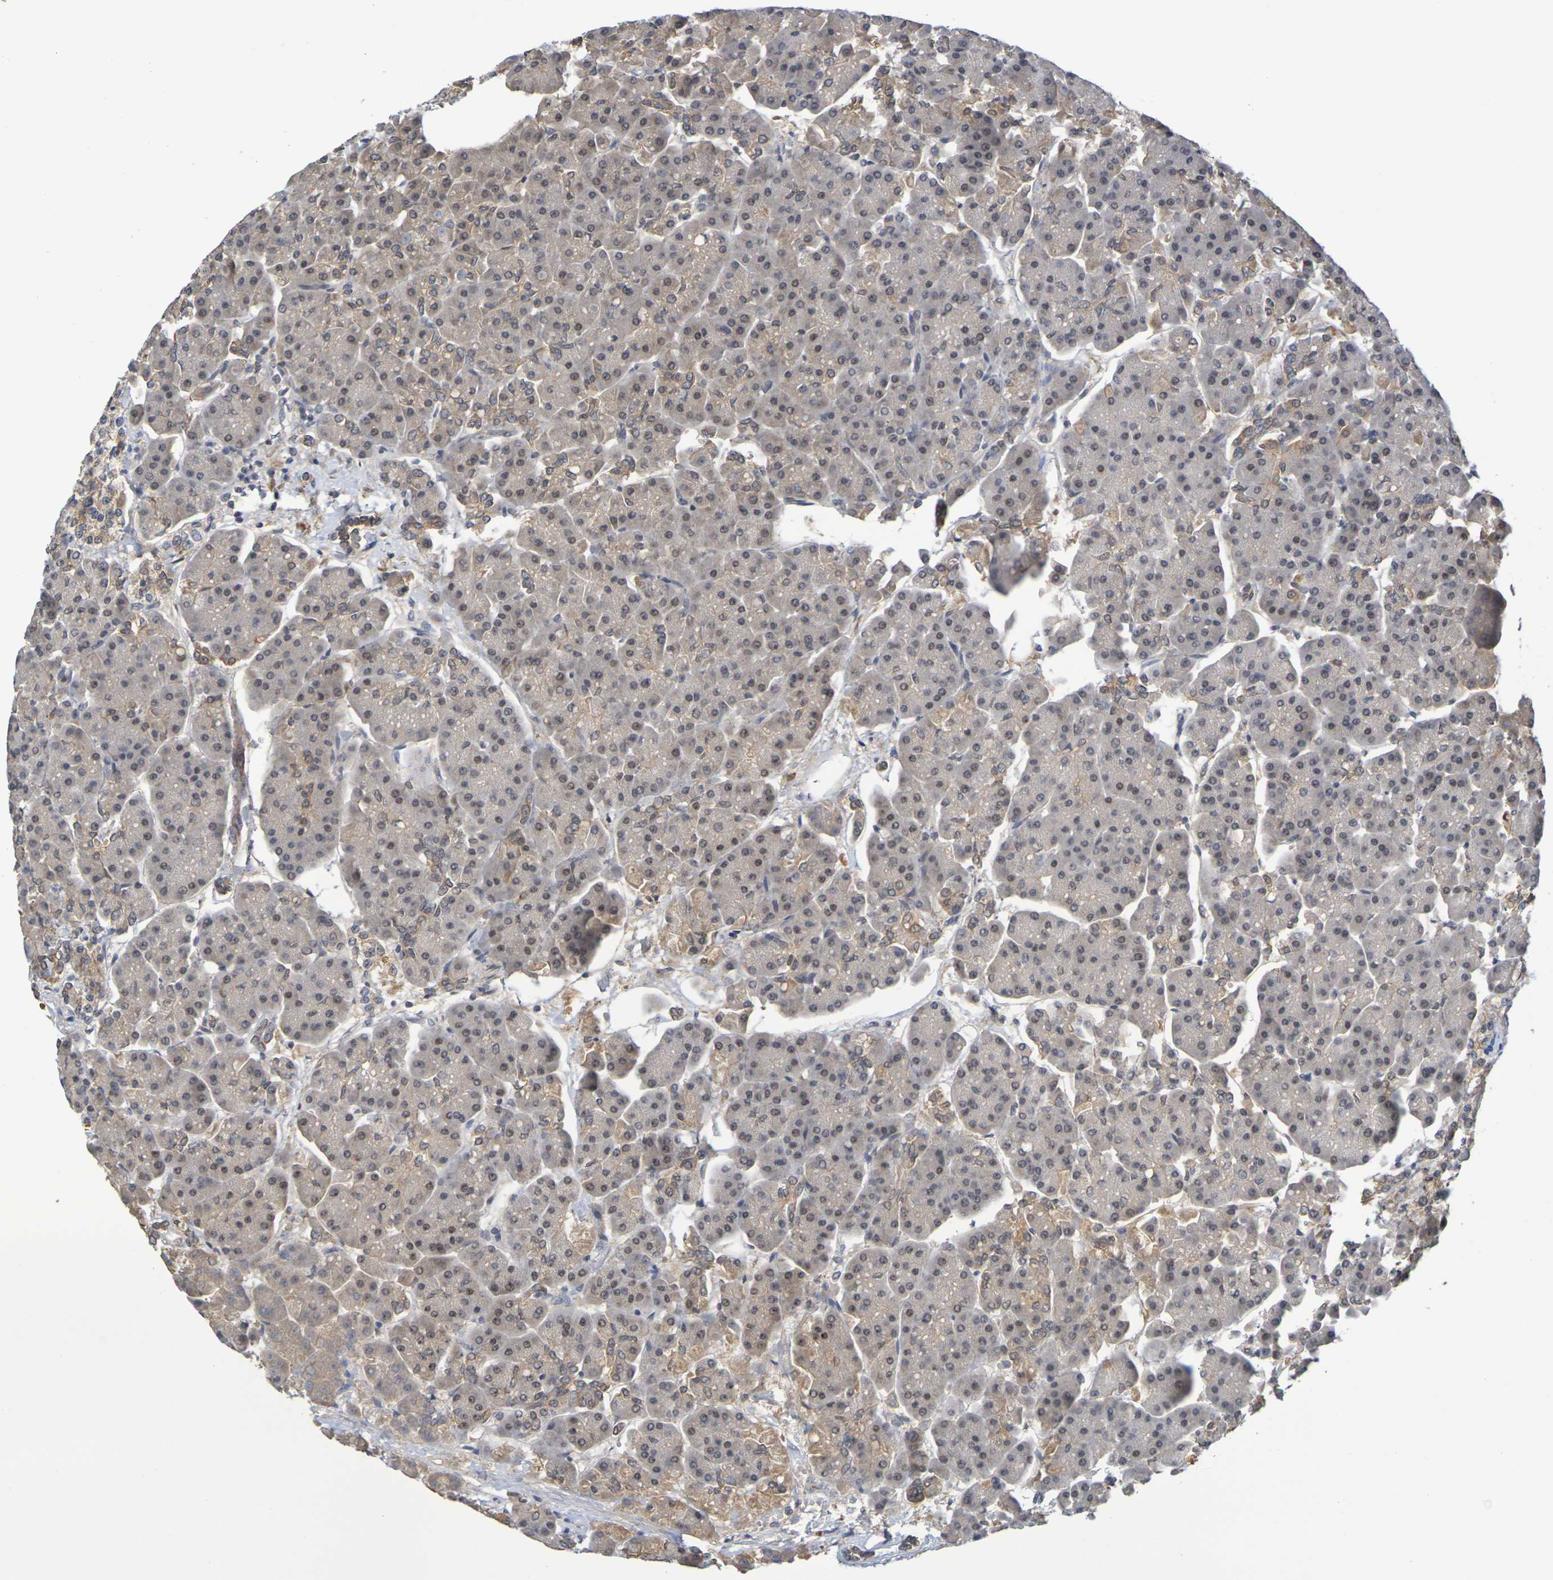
{"staining": {"intensity": "moderate", "quantity": ">75%", "location": "nuclear"}, "tissue": "pancreas", "cell_type": "Exocrine glandular cells", "image_type": "normal", "snomed": [{"axis": "morphology", "description": "Normal tissue, NOS"}, {"axis": "topography", "description": "Pancreas"}], "caption": "Pancreas stained for a protein demonstrates moderate nuclear positivity in exocrine glandular cells. The staining was performed using DAB (3,3'-diaminobenzidine), with brown indicating positive protein expression. Nuclei are stained blue with hematoxylin.", "gene": "TERF2", "patient": {"sex": "female", "age": 70}}